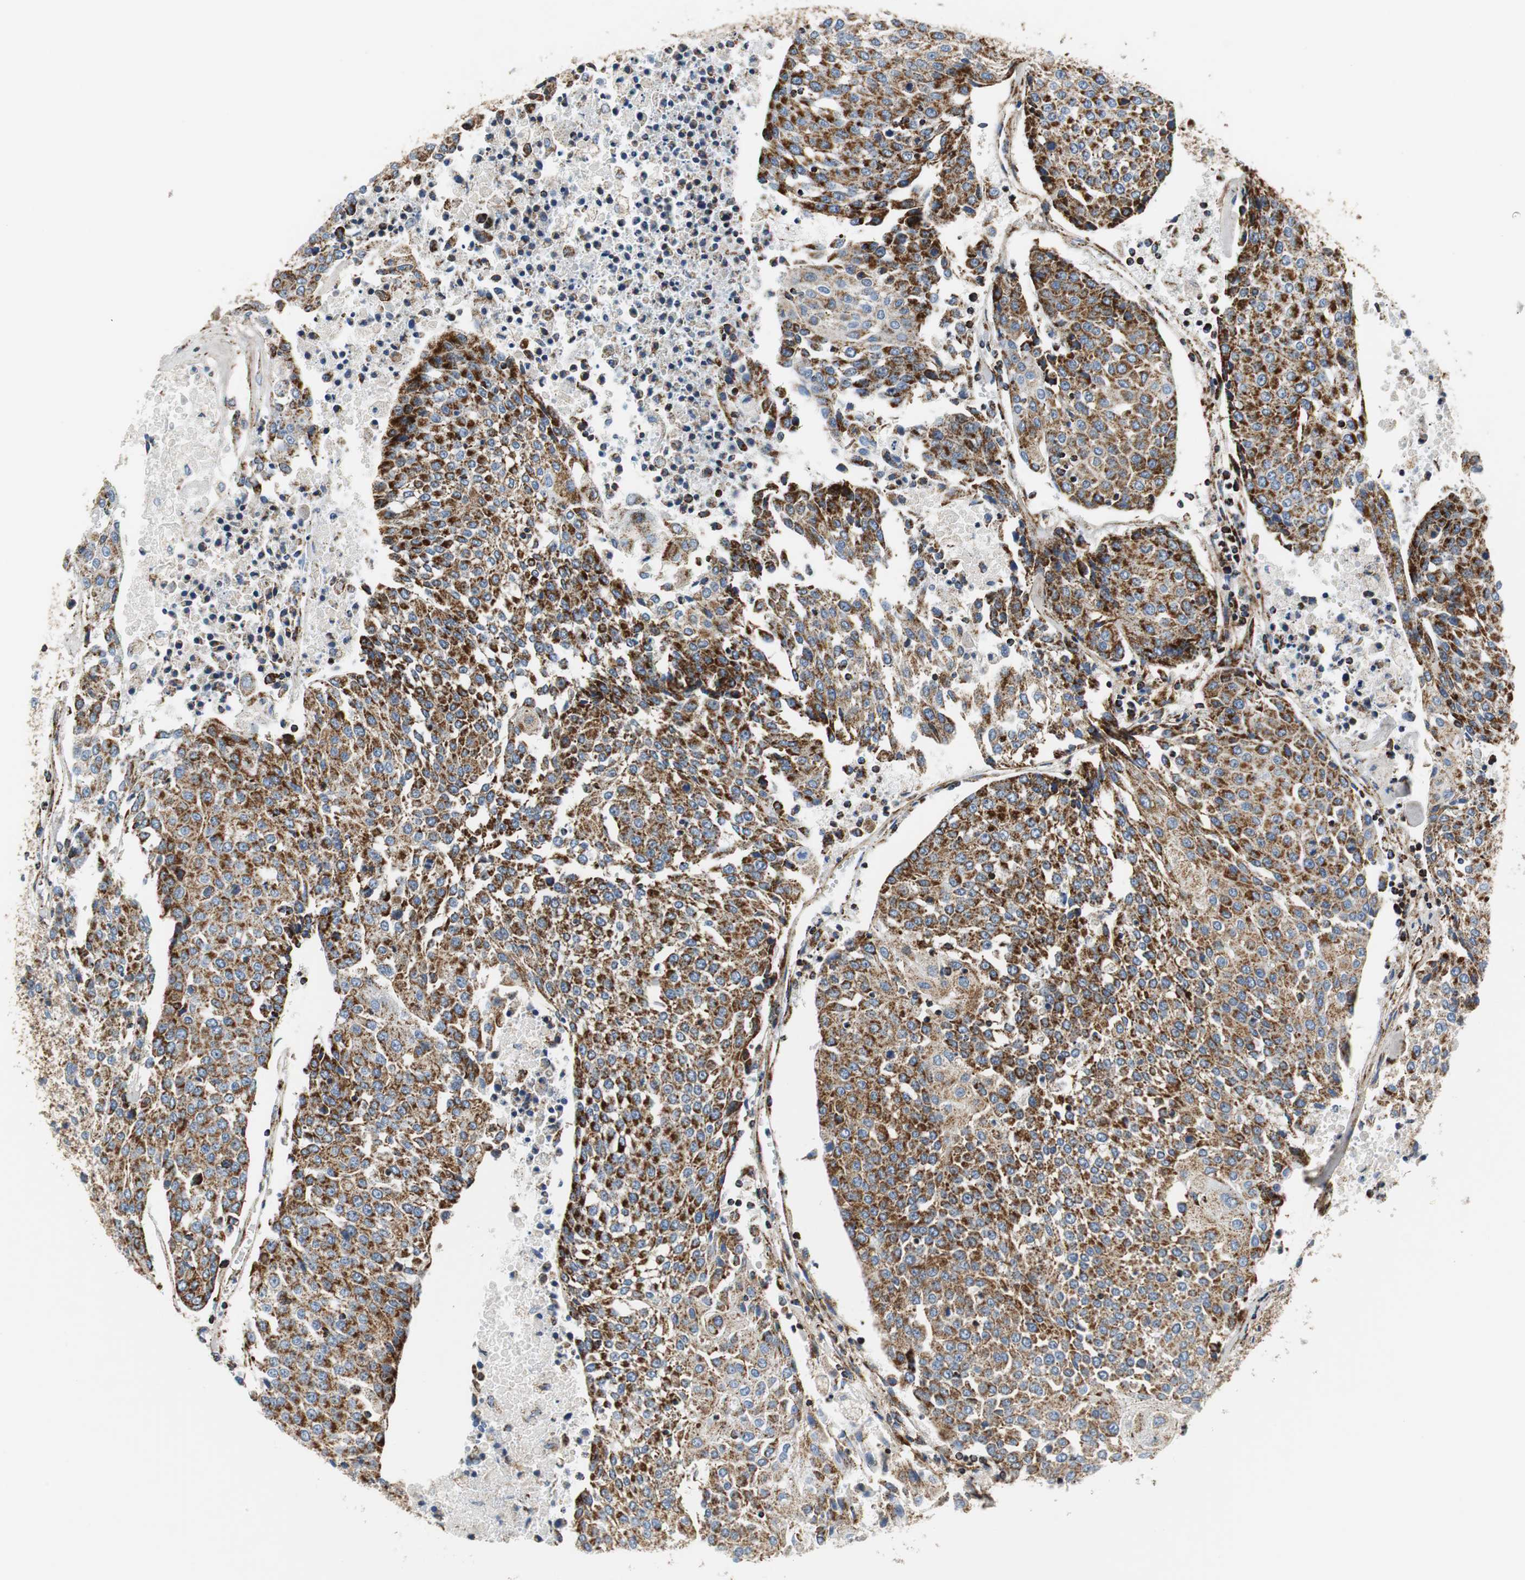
{"staining": {"intensity": "strong", "quantity": ">75%", "location": "cytoplasmic/membranous"}, "tissue": "urothelial cancer", "cell_type": "Tumor cells", "image_type": "cancer", "snomed": [{"axis": "morphology", "description": "Urothelial carcinoma, High grade"}, {"axis": "topography", "description": "Urinary bladder"}], "caption": "DAB (3,3'-diaminobenzidine) immunohistochemical staining of human urothelial cancer reveals strong cytoplasmic/membranous protein staining in about >75% of tumor cells.", "gene": "C1QTNF7", "patient": {"sex": "female", "age": 85}}